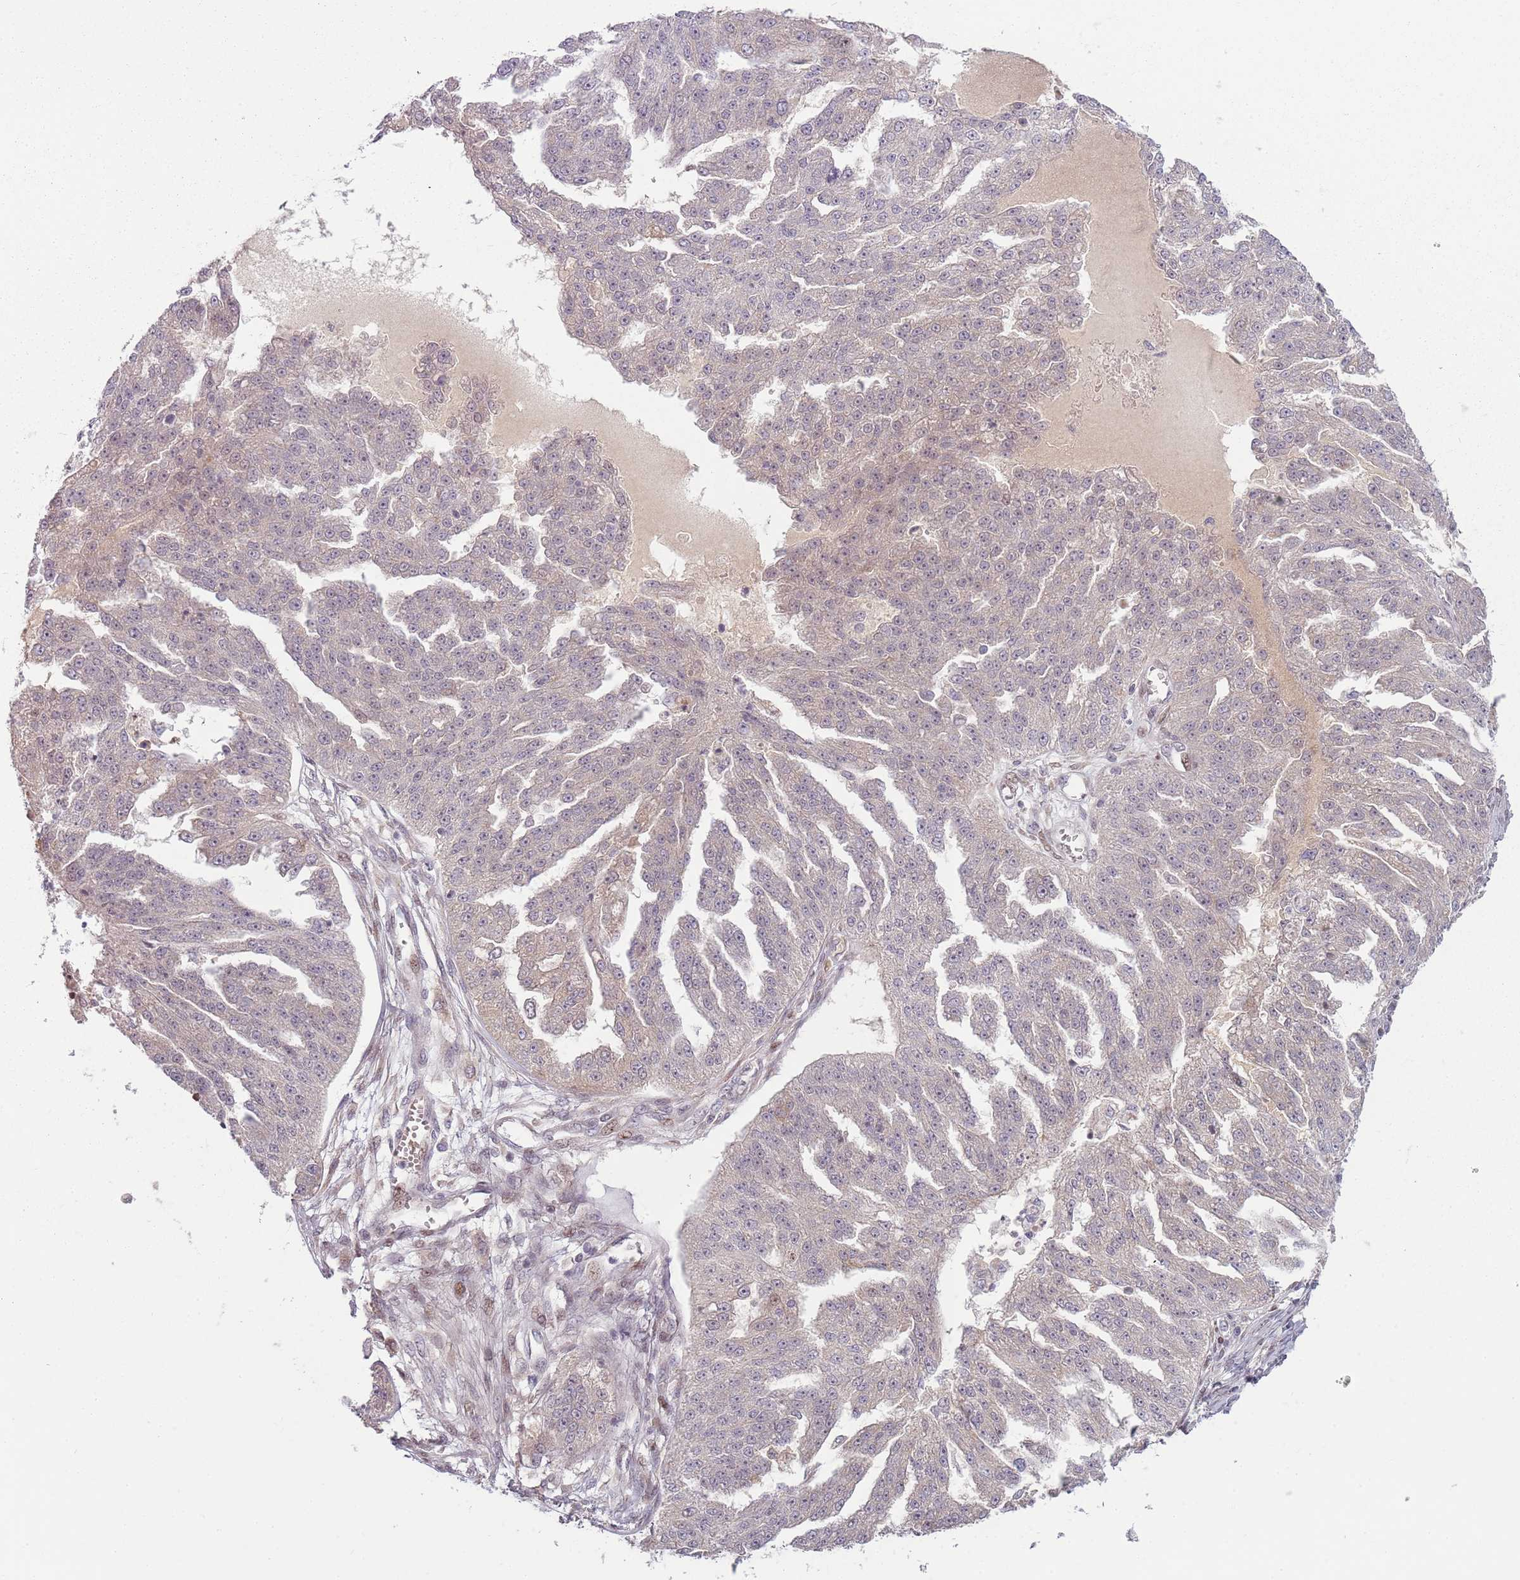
{"staining": {"intensity": "moderate", "quantity": "<25%", "location": "cytoplasmic/membranous"}, "tissue": "ovarian cancer", "cell_type": "Tumor cells", "image_type": "cancer", "snomed": [{"axis": "morphology", "description": "Cystadenocarcinoma, serous, NOS"}, {"axis": "topography", "description": "Ovary"}], "caption": "This is a micrograph of immunohistochemistry staining of ovarian cancer (serous cystadenocarcinoma), which shows moderate expression in the cytoplasmic/membranous of tumor cells.", "gene": "ADGRG1", "patient": {"sex": "female", "age": 58}}